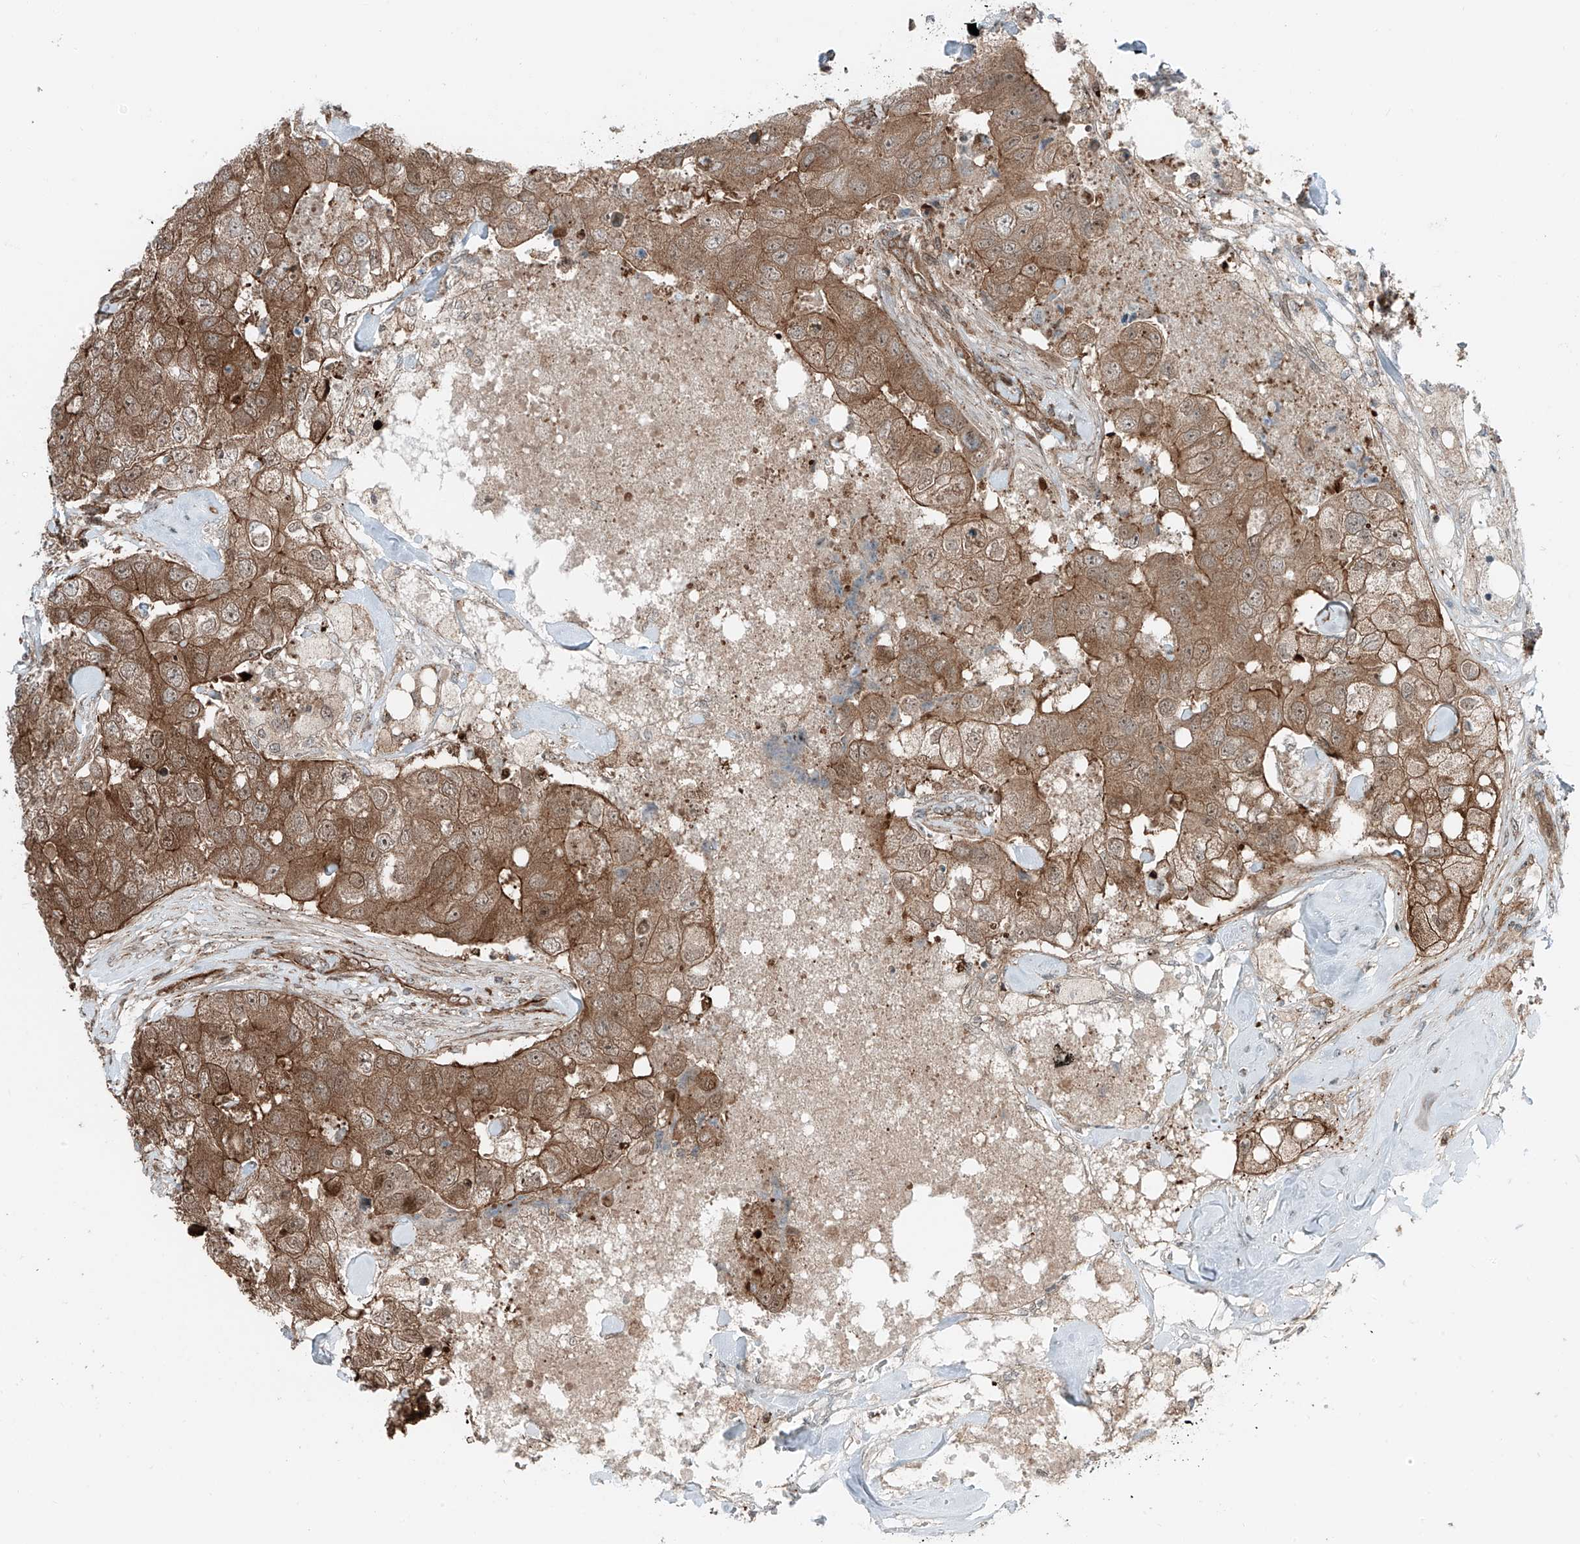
{"staining": {"intensity": "moderate", "quantity": ">75%", "location": "cytoplasmic/membranous,nuclear"}, "tissue": "breast cancer", "cell_type": "Tumor cells", "image_type": "cancer", "snomed": [{"axis": "morphology", "description": "Duct carcinoma"}, {"axis": "topography", "description": "Breast"}], "caption": "Breast cancer stained with DAB immunohistochemistry reveals medium levels of moderate cytoplasmic/membranous and nuclear positivity in about >75% of tumor cells.", "gene": "USP48", "patient": {"sex": "female", "age": 62}}